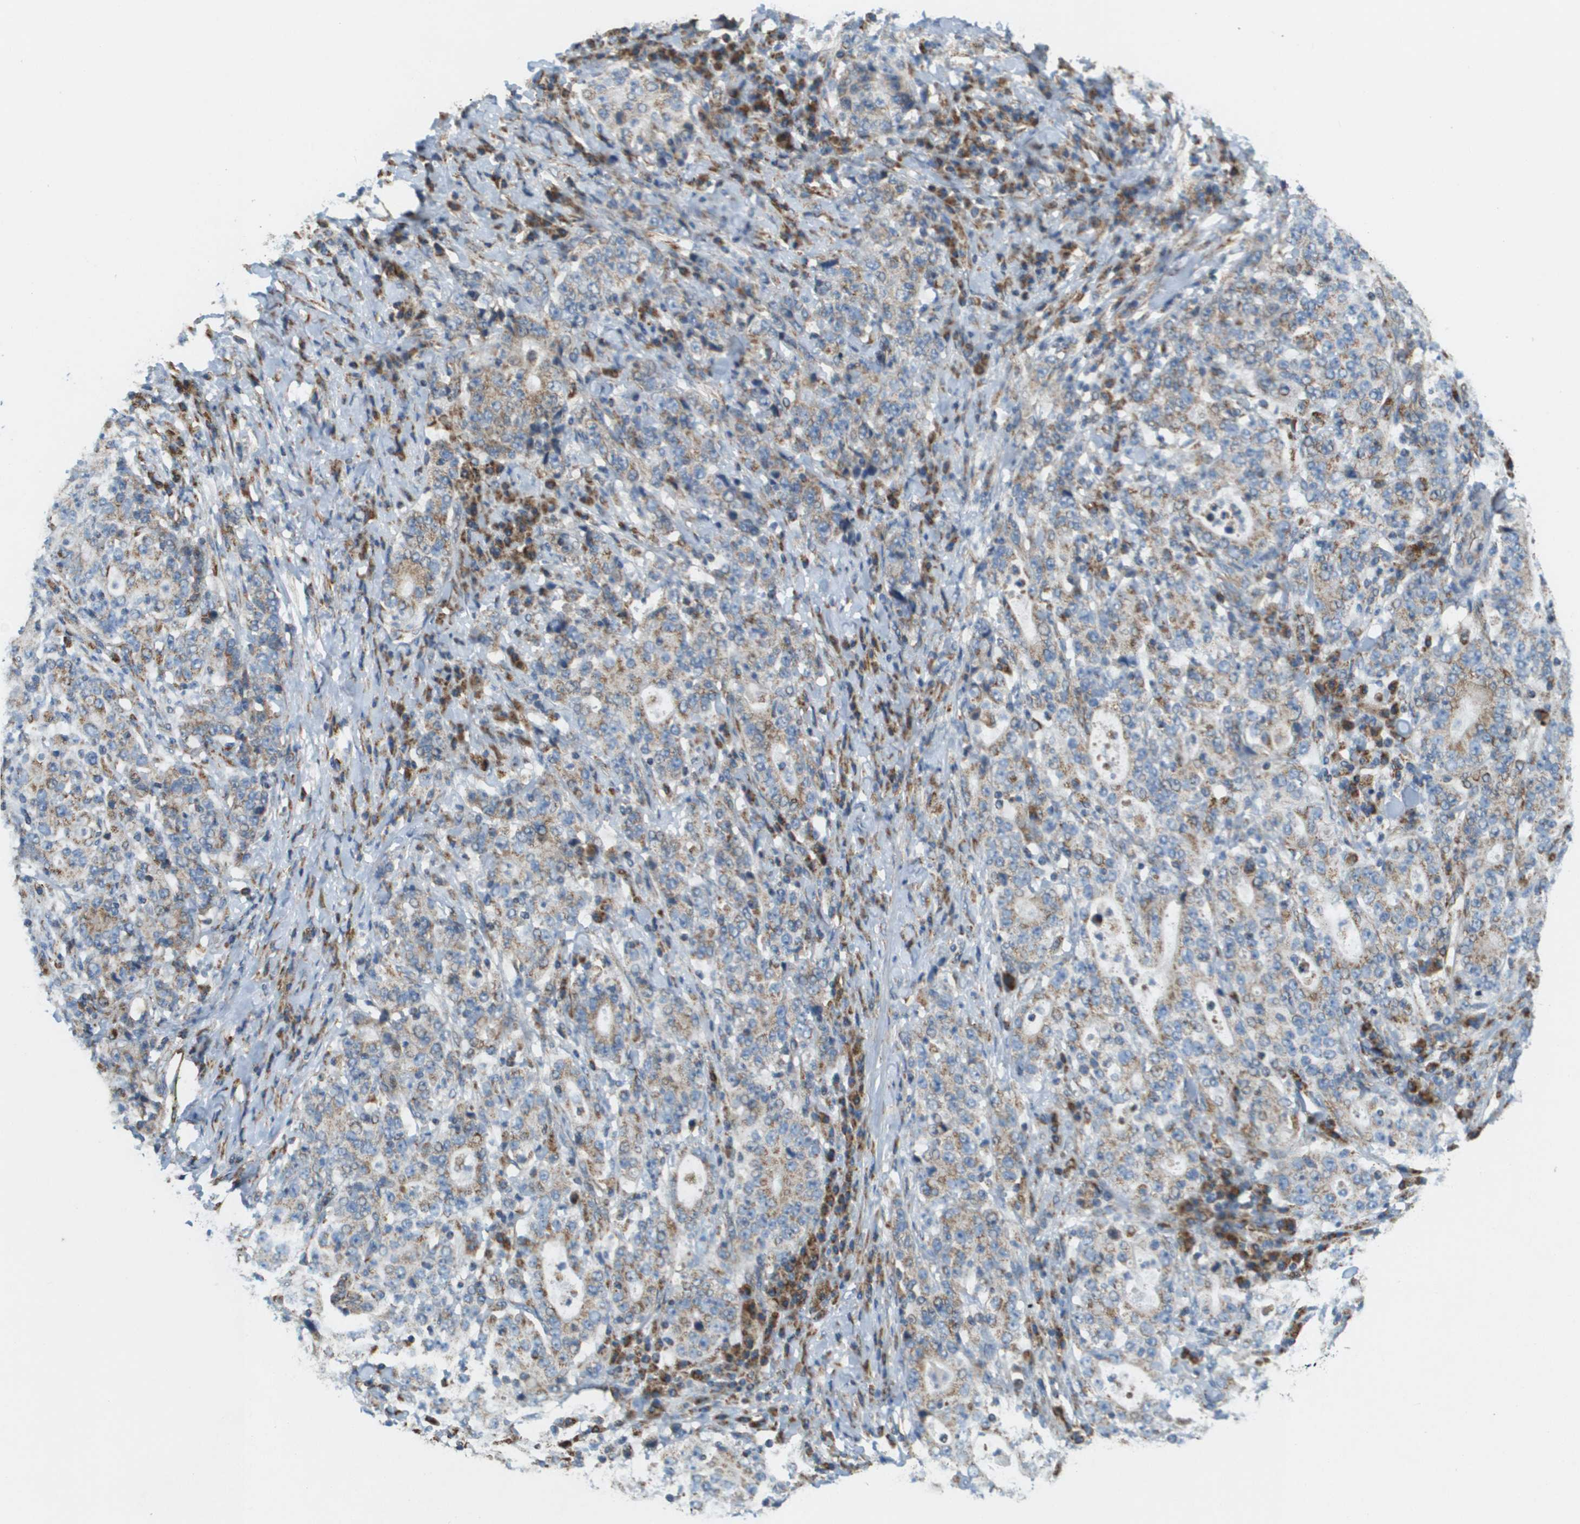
{"staining": {"intensity": "weak", "quantity": ">75%", "location": "cytoplasmic/membranous"}, "tissue": "stomach cancer", "cell_type": "Tumor cells", "image_type": "cancer", "snomed": [{"axis": "morphology", "description": "Normal tissue, NOS"}, {"axis": "morphology", "description": "Adenocarcinoma, NOS"}, {"axis": "topography", "description": "Stomach, upper"}, {"axis": "topography", "description": "Stomach"}], "caption": "Protein expression by immunohistochemistry (IHC) reveals weak cytoplasmic/membranous positivity in about >75% of tumor cells in adenocarcinoma (stomach).", "gene": "NRK", "patient": {"sex": "male", "age": 59}}